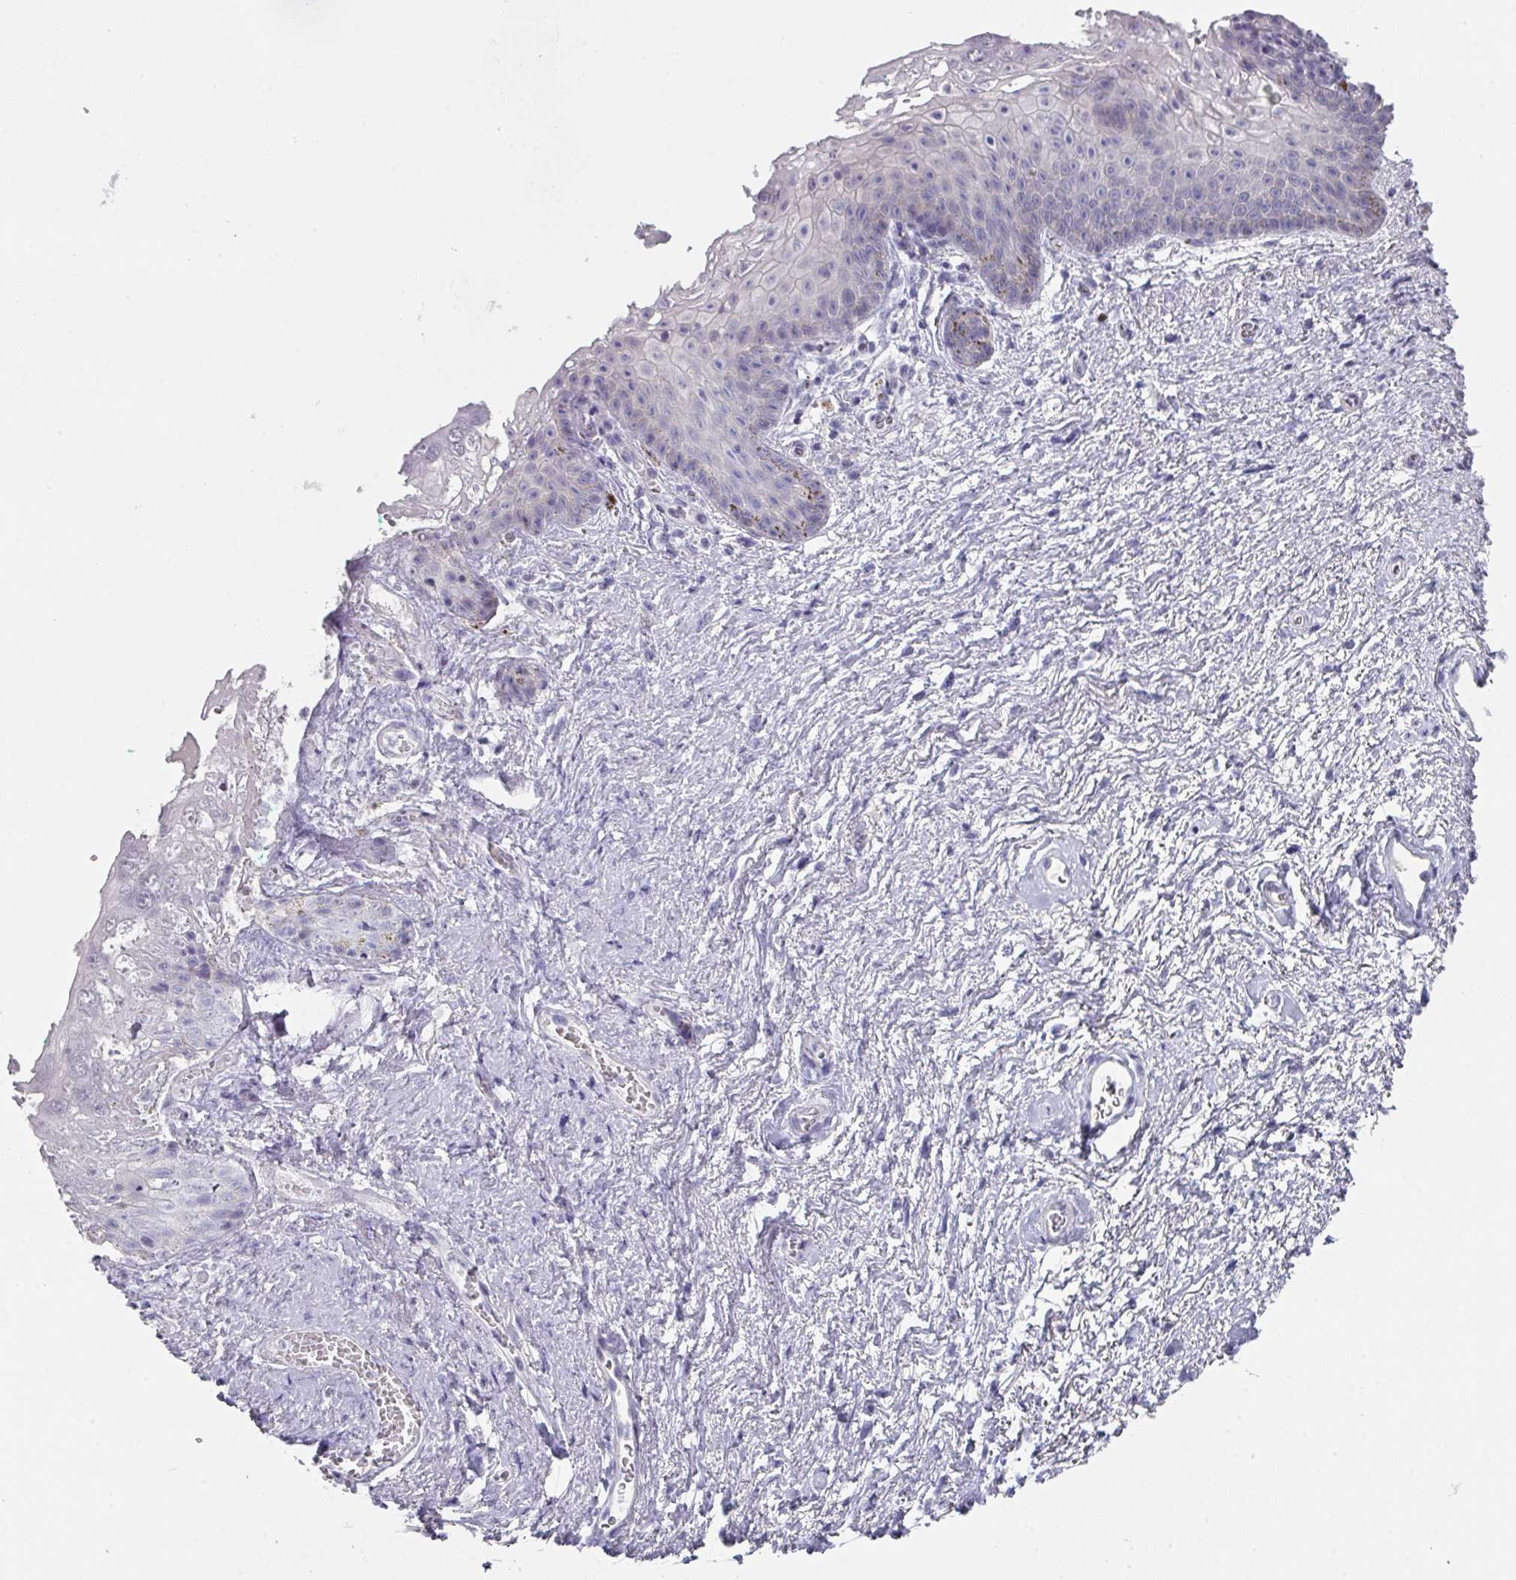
{"staining": {"intensity": "negative", "quantity": "none", "location": "none"}, "tissue": "vagina", "cell_type": "Squamous epithelial cells", "image_type": "normal", "snomed": [{"axis": "morphology", "description": "Normal tissue, NOS"}, {"axis": "topography", "description": "Vulva"}, {"axis": "topography", "description": "Vagina"}, {"axis": "topography", "description": "Peripheral nerve tissue"}], "caption": "High magnification brightfield microscopy of benign vagina stained with DAB (3,3'-diaminobenzidine) (brown) and counterstained with hematoxylin (blue): squamous epithelial cells show no significant positivity. The staining is performed using DAB (3,3'-diaminobenzidine) brown chromogen with nuclei counter-stained in using hematoxylin.", "gene": "DEFB115", "patient": {"sex": "female", "age": 66}}